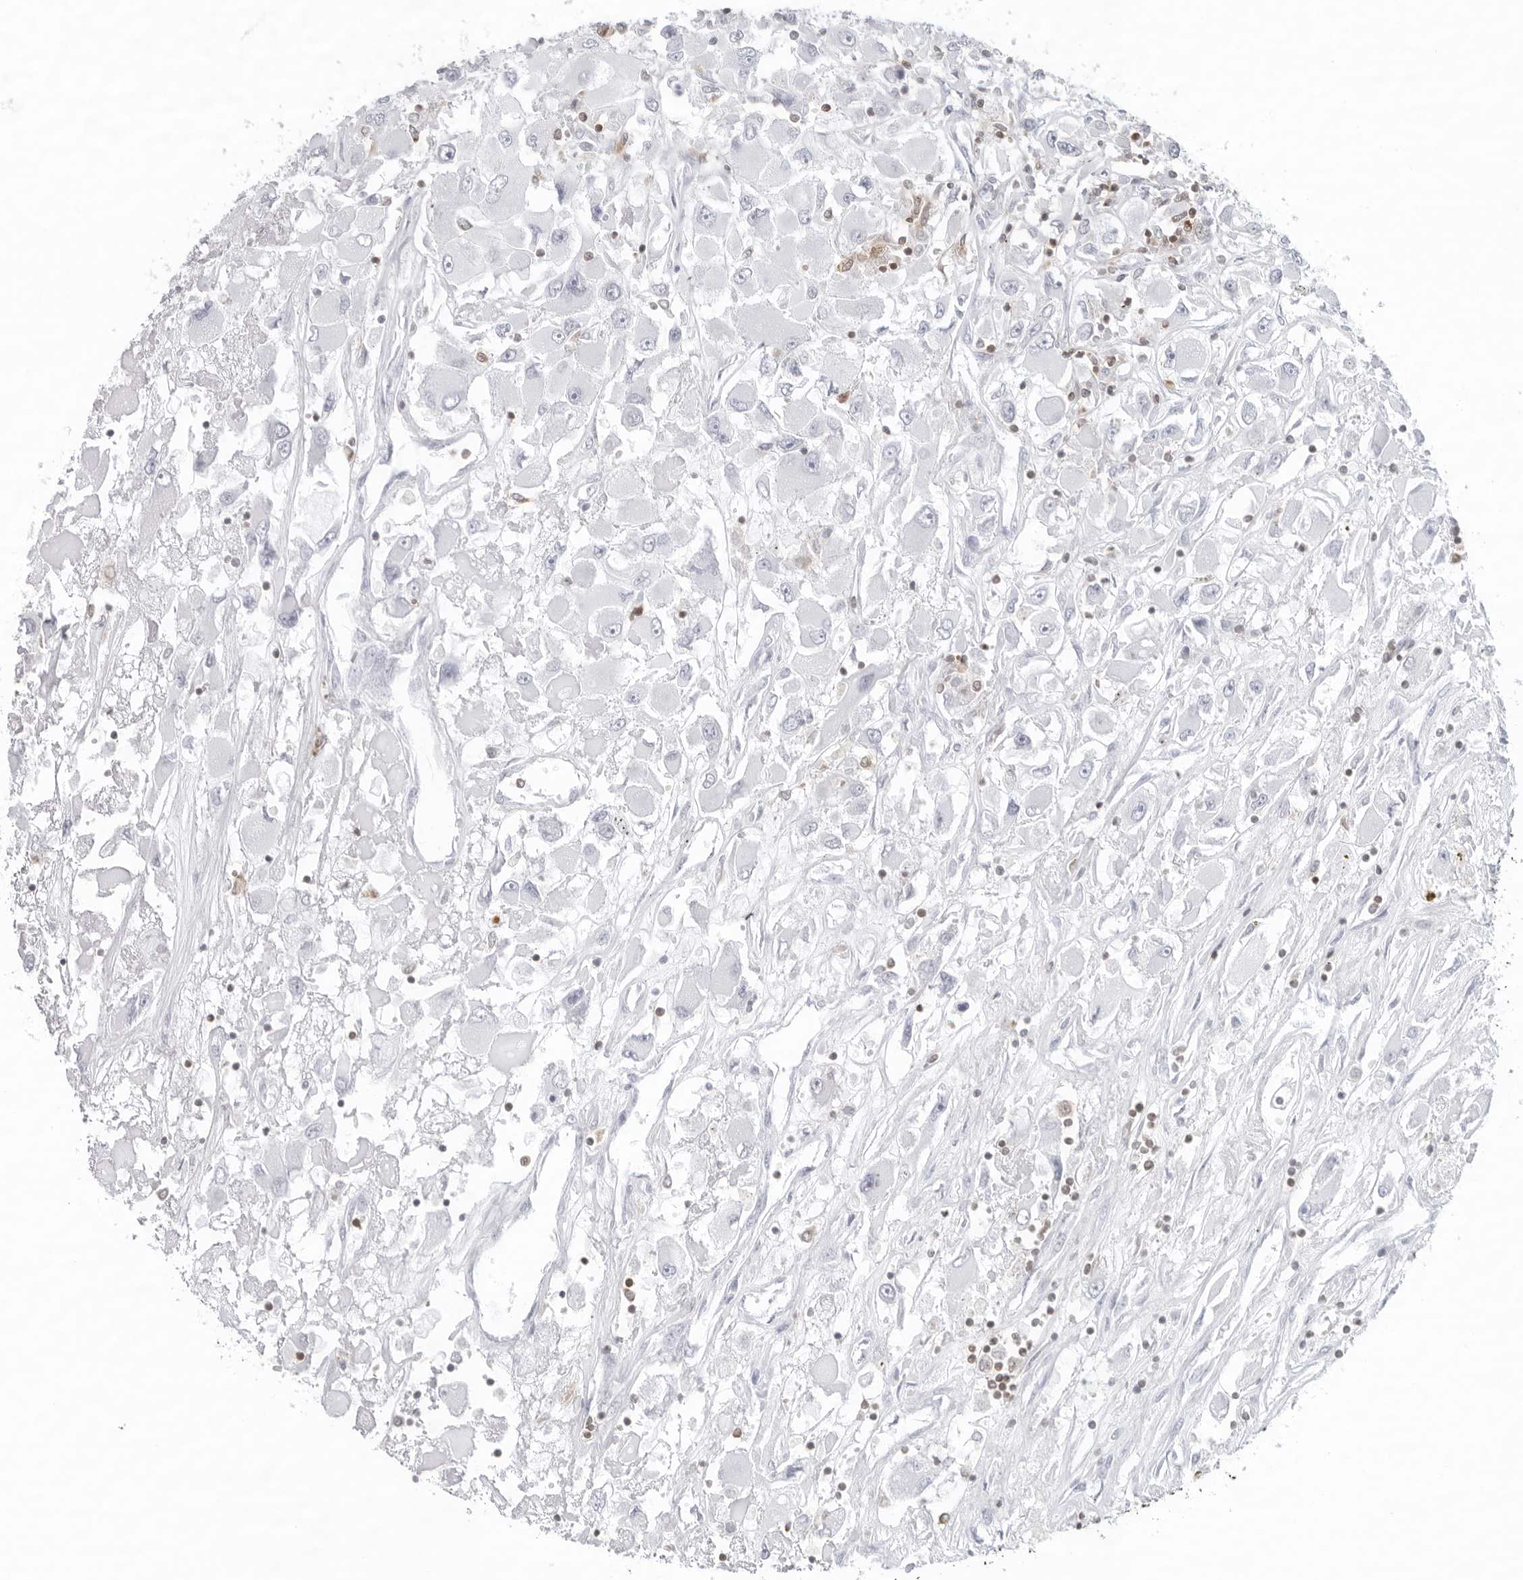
{"staining": {"intensity": "negative", "quantity": "none", "location": "none"}, "tissue": "renal cancer", "cell_type": "Tumor cells", "image_type": "cancer", "snomed": [{"axis": "morphology", "description": "Adenocarcinoma, NOS"}, {"axis": "topography", "description": "Kidney"}], "caption": "A photomicrograph of human renal adenocarcinoma is negative for staining in tumor cells. The staining was performed using DAB to visualize the protein expression in brown, while the nuclei were stained in blue with hematoxylin (Magnification: 20x).", "gene": "FMNL1", "patient": {"sex": "female", "age": 52}}